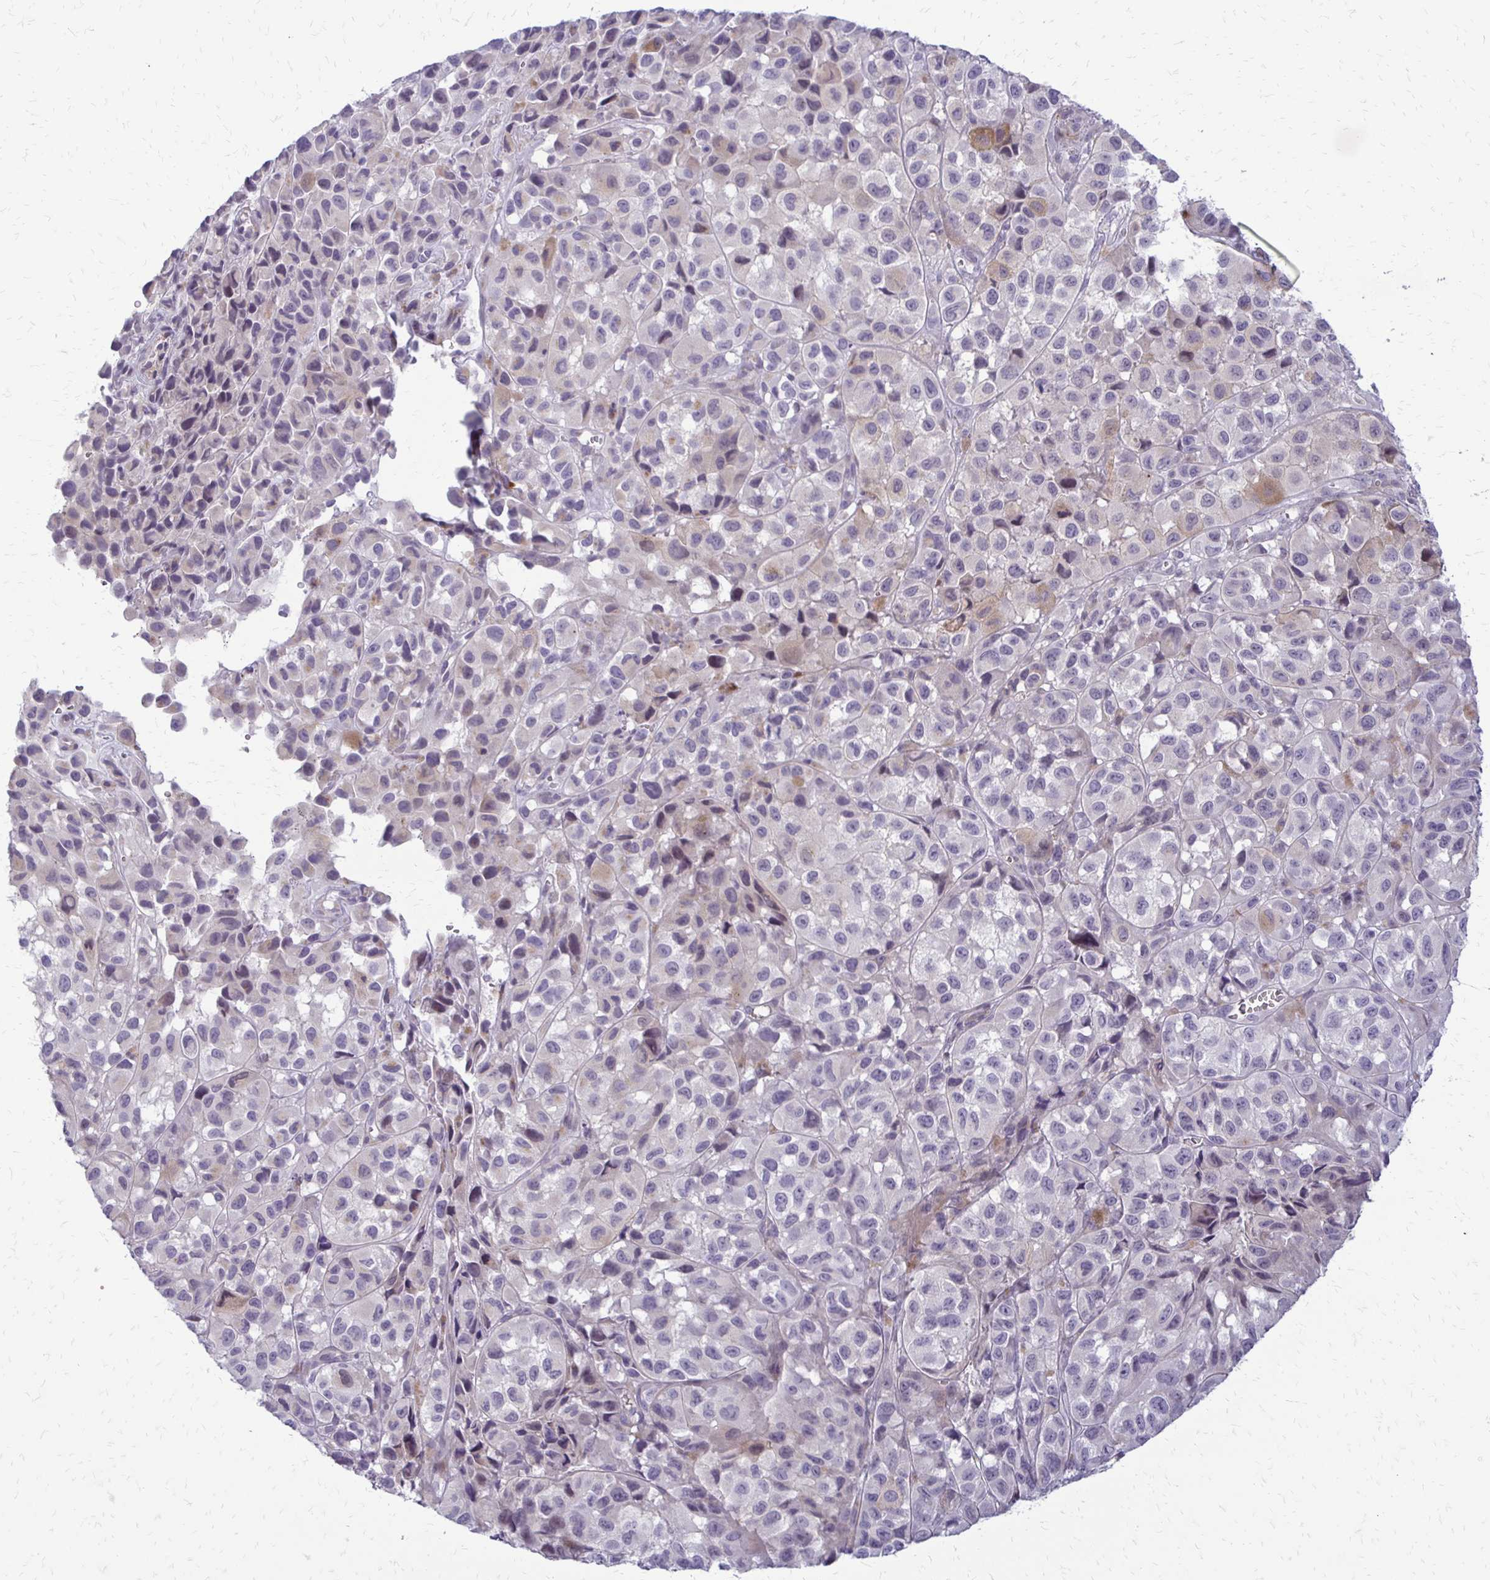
{"staining": {"intensity": "negative", "quantity": "none", "location": "none"}, "tissue": "melanoma", "cell_type": "Tumor cells", "image_type": "cancer", "snomed": [{"axis": "morphology", "description": "Malignant melanoma, NOS"}, {"axis": "topography", "description": "Skin"}], "caption": "IHC micrograph of neoplastic tissue: melanoma stained with DAB displays no significant protein positivity in tumor cells. (DAB (3,3'-diaminobenzidine) immunohistochemistry (IHC) with hematoxylin counter stain).", "gene": "EPYC", "patient": {"sex": "male", "age": 93}}